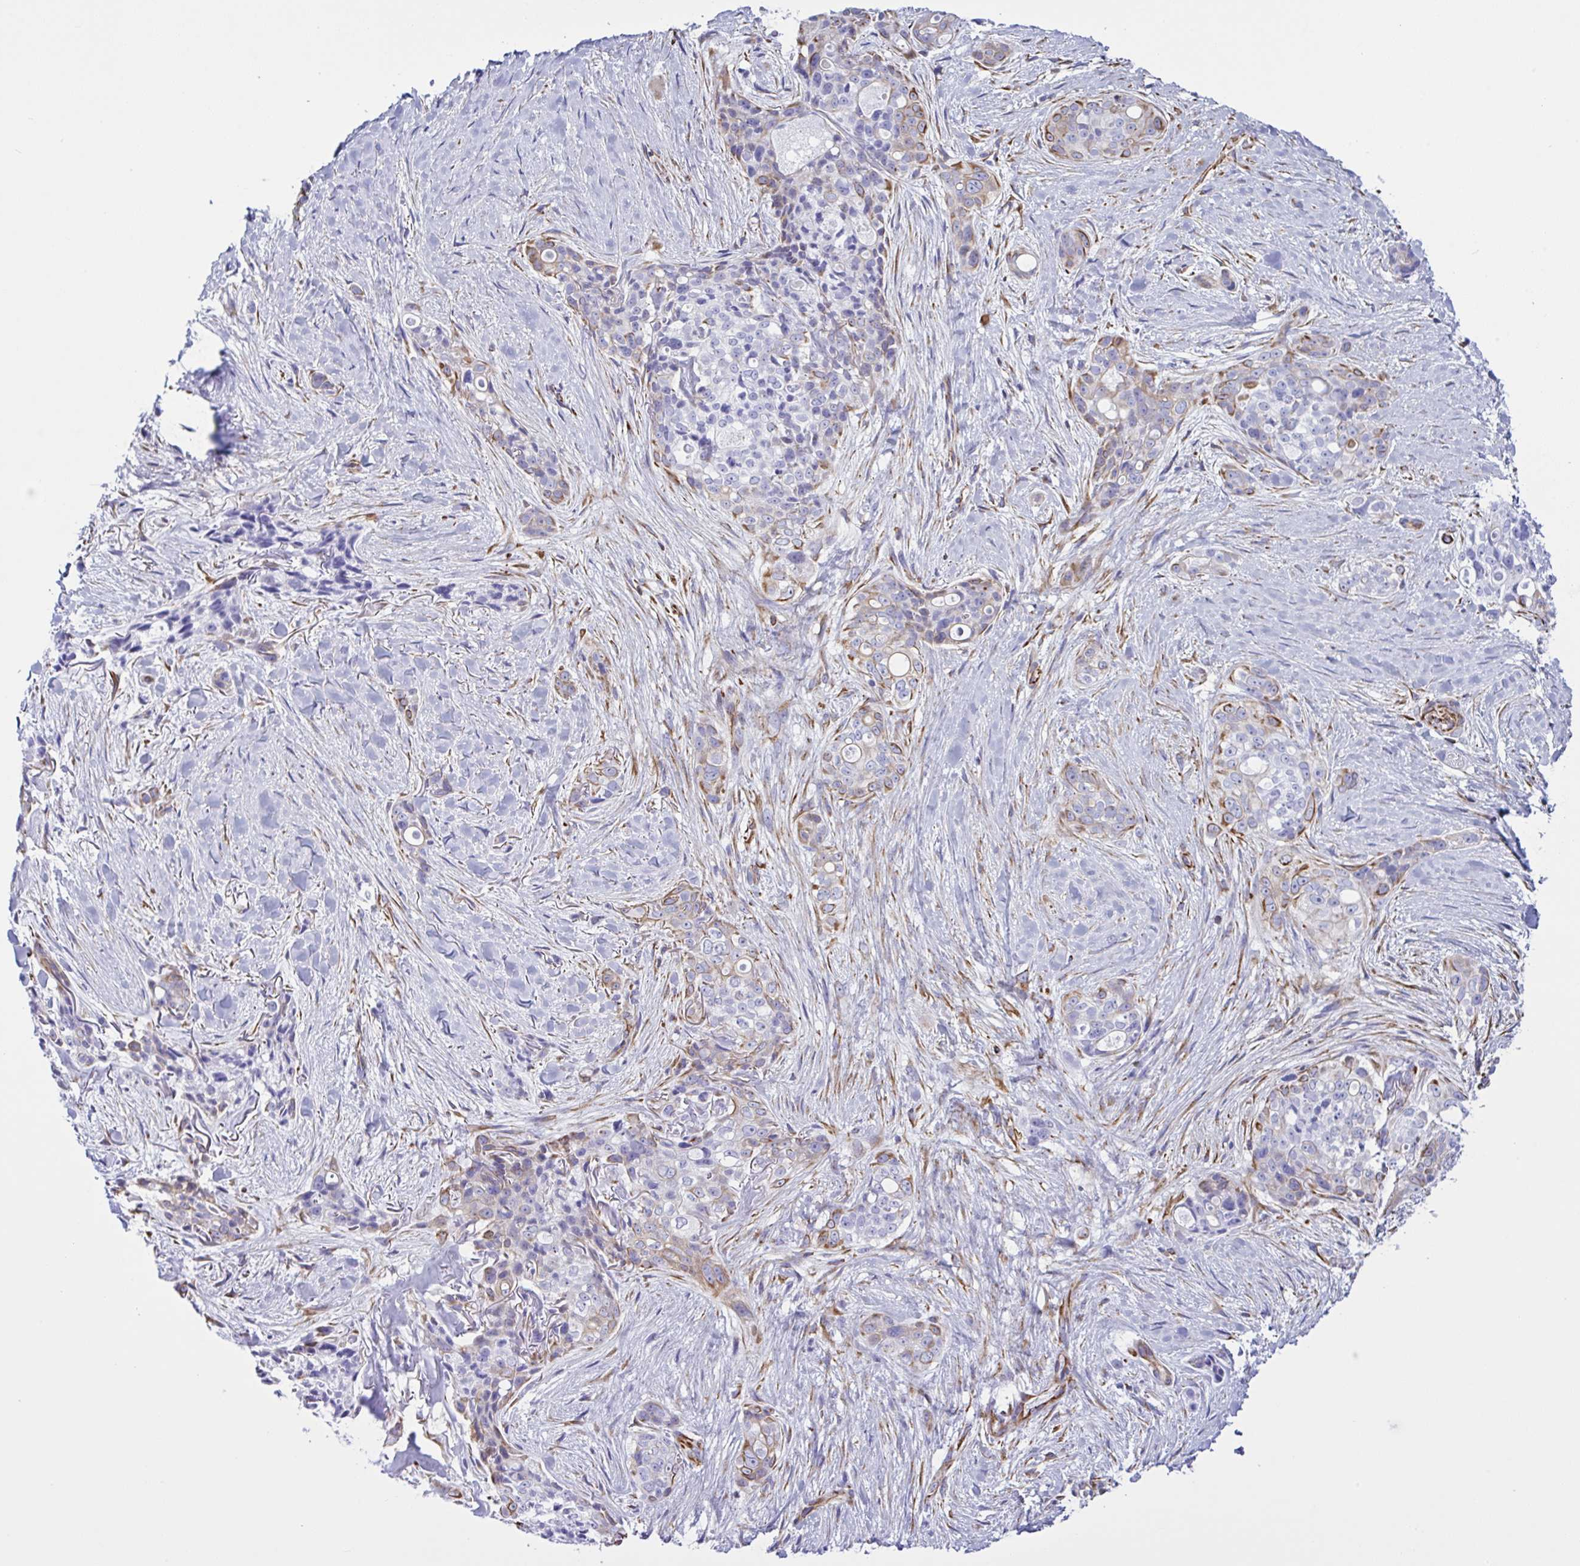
{"staining": {"intensity": "moderate", "quantity": "<25%", "location": "cytoplasmic/membranous"}, "tissue": "skin cancer", "cell_type": "Tumor cells", "image_type": "cancer", "snomed": [{"axis": "morphology", "description": "Basal cell carcinoma"}, {"axis": "topography", "description": "Skin"}], "caption": "This is a photomicrograph of immunohistochemistry staining of basal cell carcinoma (skin), which shows moderate staining in the cytoplasmic/membranous of tumor cells.", "gene": "SMAD5", "patient": {"sex": "female", "age": 79}}